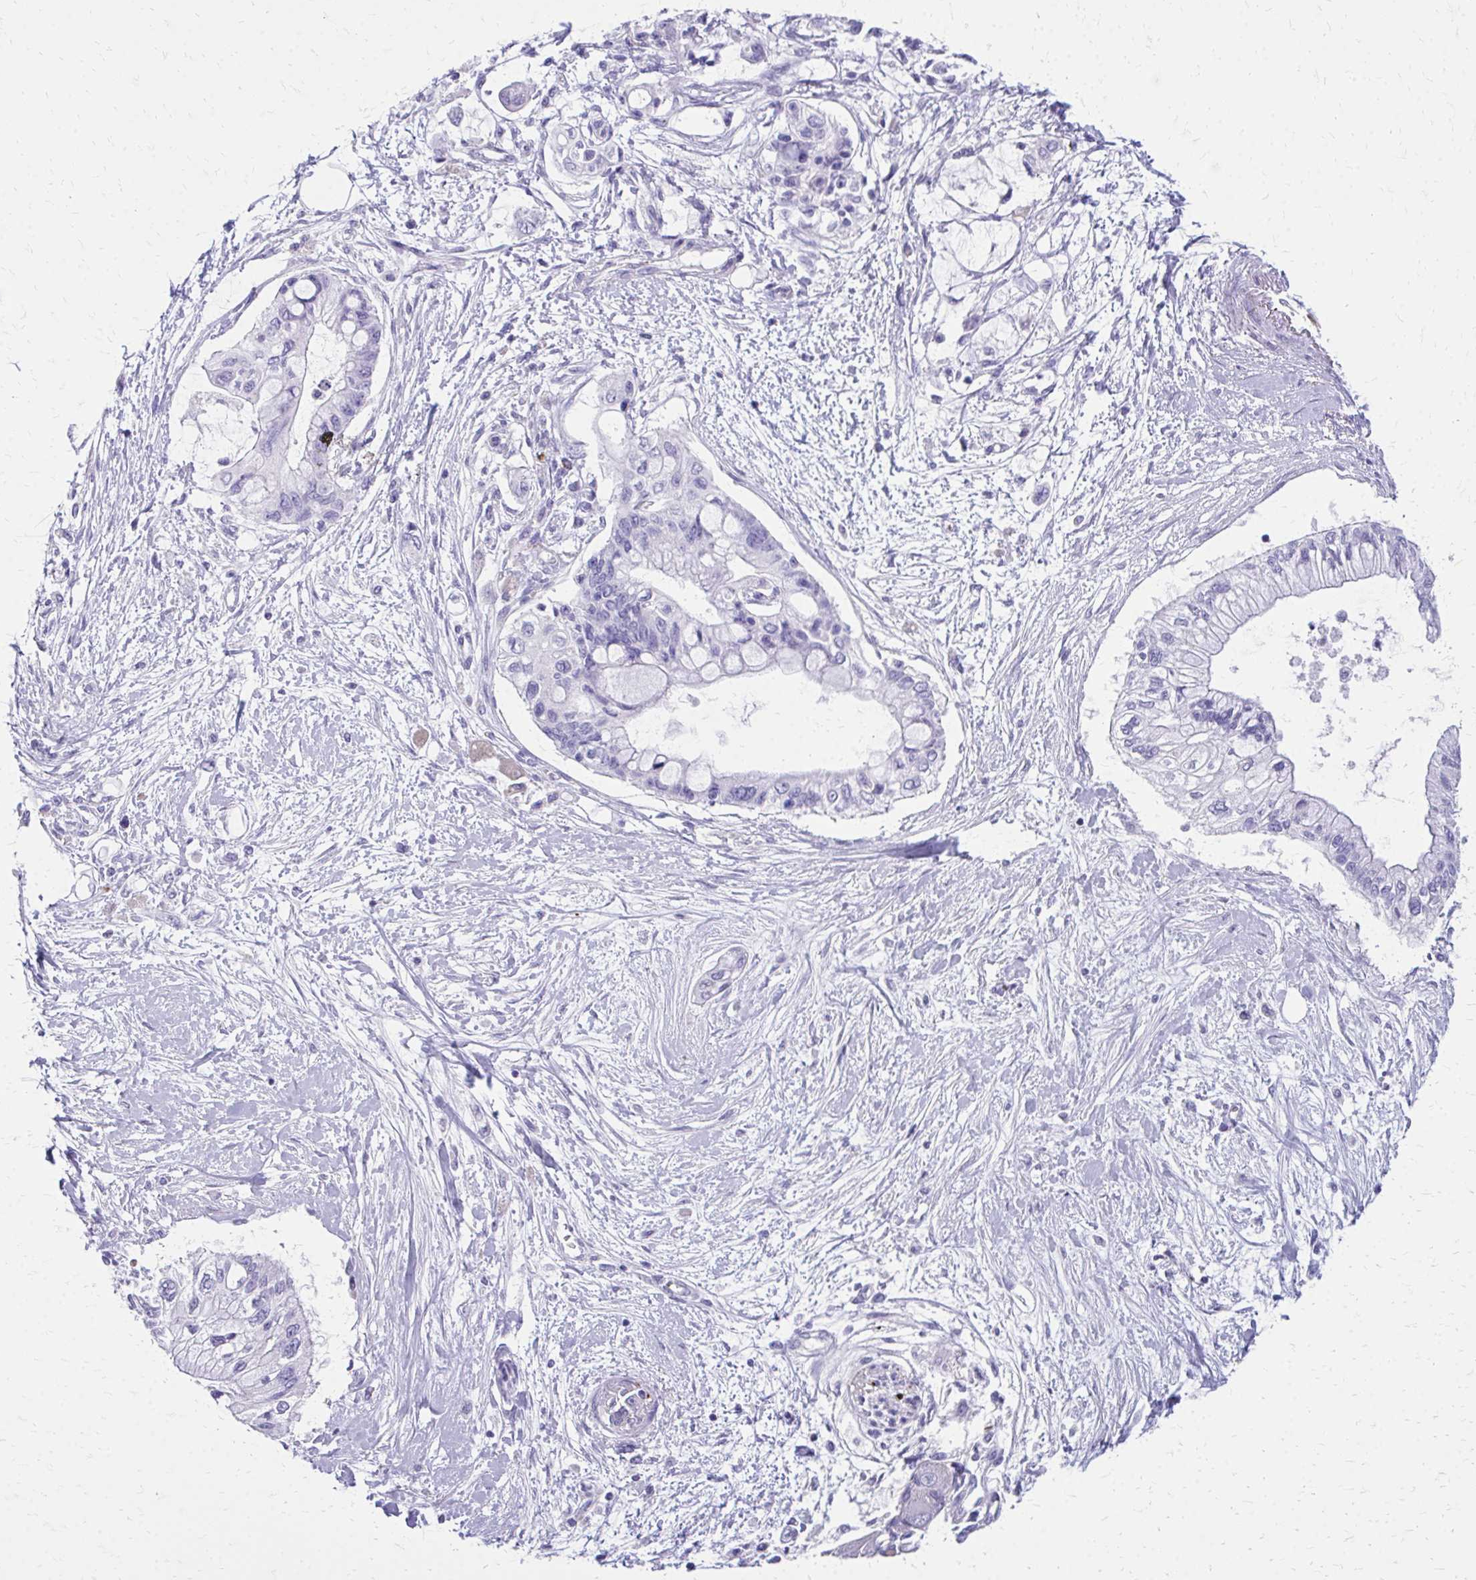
{"staining": {"intensity": "negative", "quantity": "none", "location": "none"}, "tissue": "pancreatic cancer", "cell_type": "Tumor cells", "image_type": "cancer", "snomed": [{"axis": "morphology", "description": "Adenocarcinoma, NOS"}, {"axis": "topography", "description": "Pancreas"}], "caption": "There is no significant staining in tumor cells of pancreatic cancer (adenocarcinoma).", "gene": "TRIM6", "patient": {"sex": "female", "age": 77}}